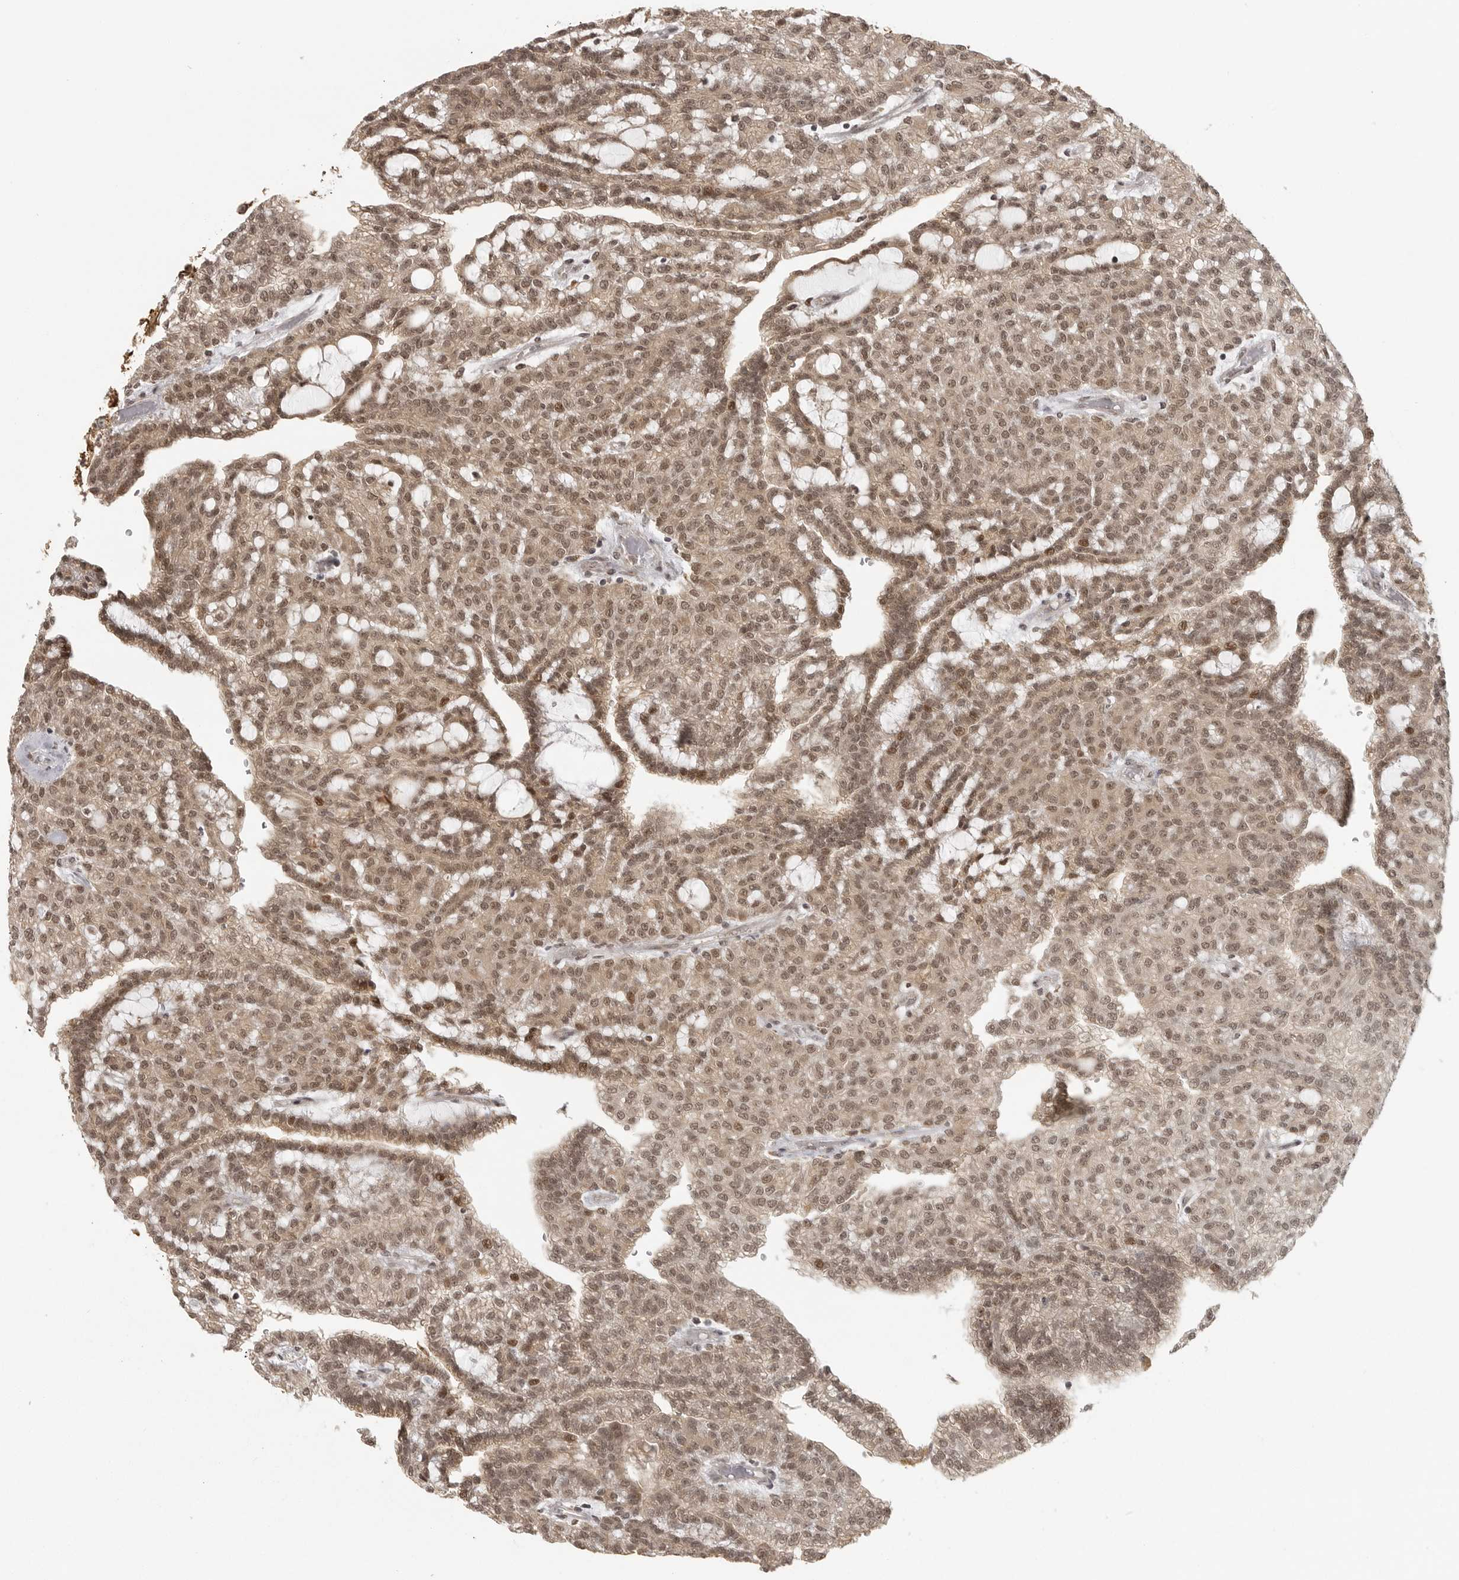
{"staining": {"intensity": "moderate", "quantity": ">75%", "location": "cytoplasmic/membranous,nuclear"}, "tissue": "renal cancer", "cell_type": "Tumor cells", "image_type": "cancer", "snomed": [{"axis": "morphology", "description": "Adenocarcinoma, NOS"}, {"axis": "topography", "description": "Kidney"}], "caption": "Renal cancer was stained to show a protein in brown. There is medium levels of moderate cytoplasmic/membranous and nuclear expression in approximately >75% of tumor cells.", "gene": "ISG20L2", "patient": {"sex": "male", "age": 63}}